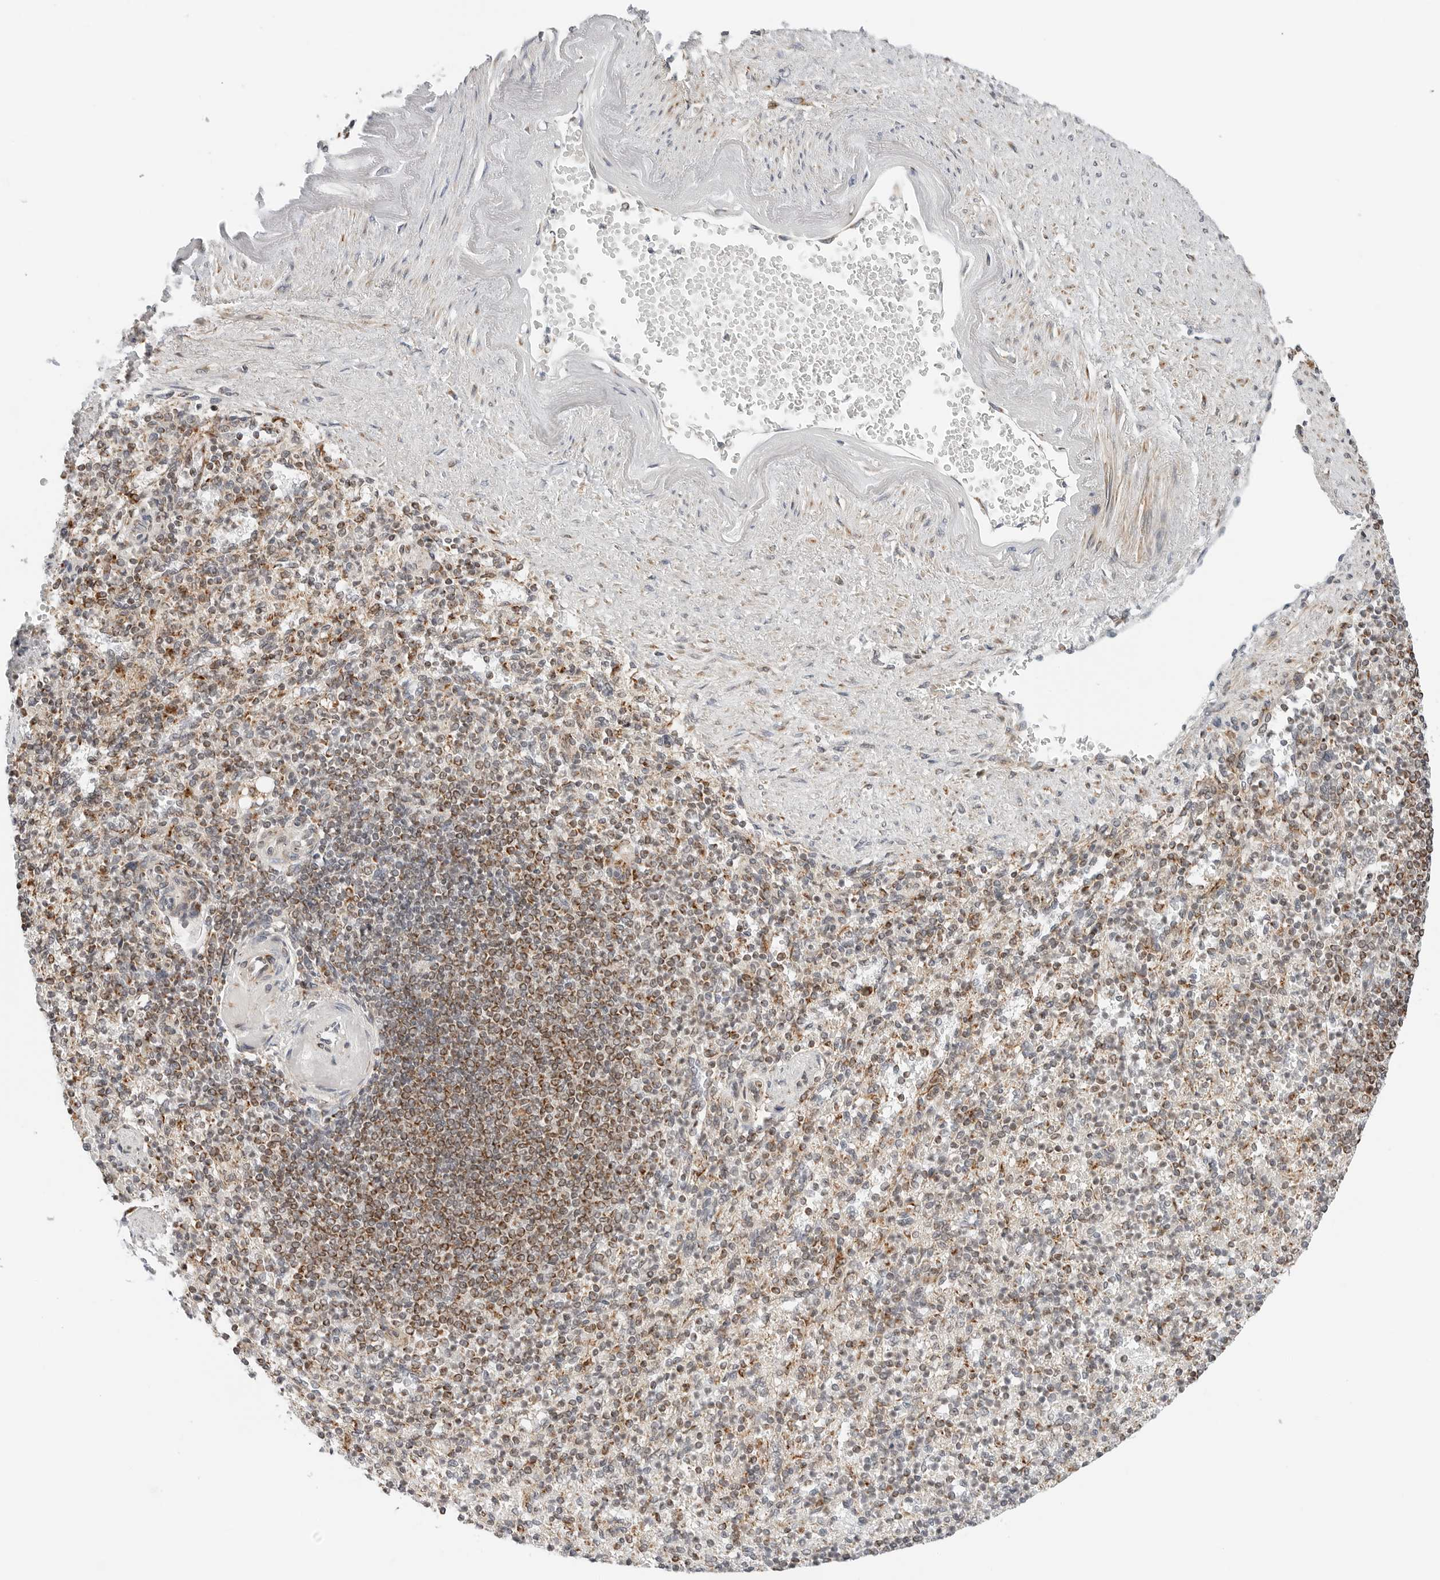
{"staining": {"intensity": "moderate", "quantity": "25%-75%", "location": "cytoplasmic/membranous"}, "tissue": "spleen", "cell_type": "Cells in red pulp", "image_type": "normal", "snomed": [{"axis": "morphology", "description": "Normal tissue, NOS"}, {"axis": "topography", "description": "Spleen"}], "caption": "Normal spleen displays moderate cytoplasmic/membranous staining in approximately 25%-75% of cells in red pulp, visualized by immunohistochemistry. (Brightfield microscopy of DAB IHC at high magnification).", "gene": "DYRK4", "patient": {"sex": "female", "age": 74}}